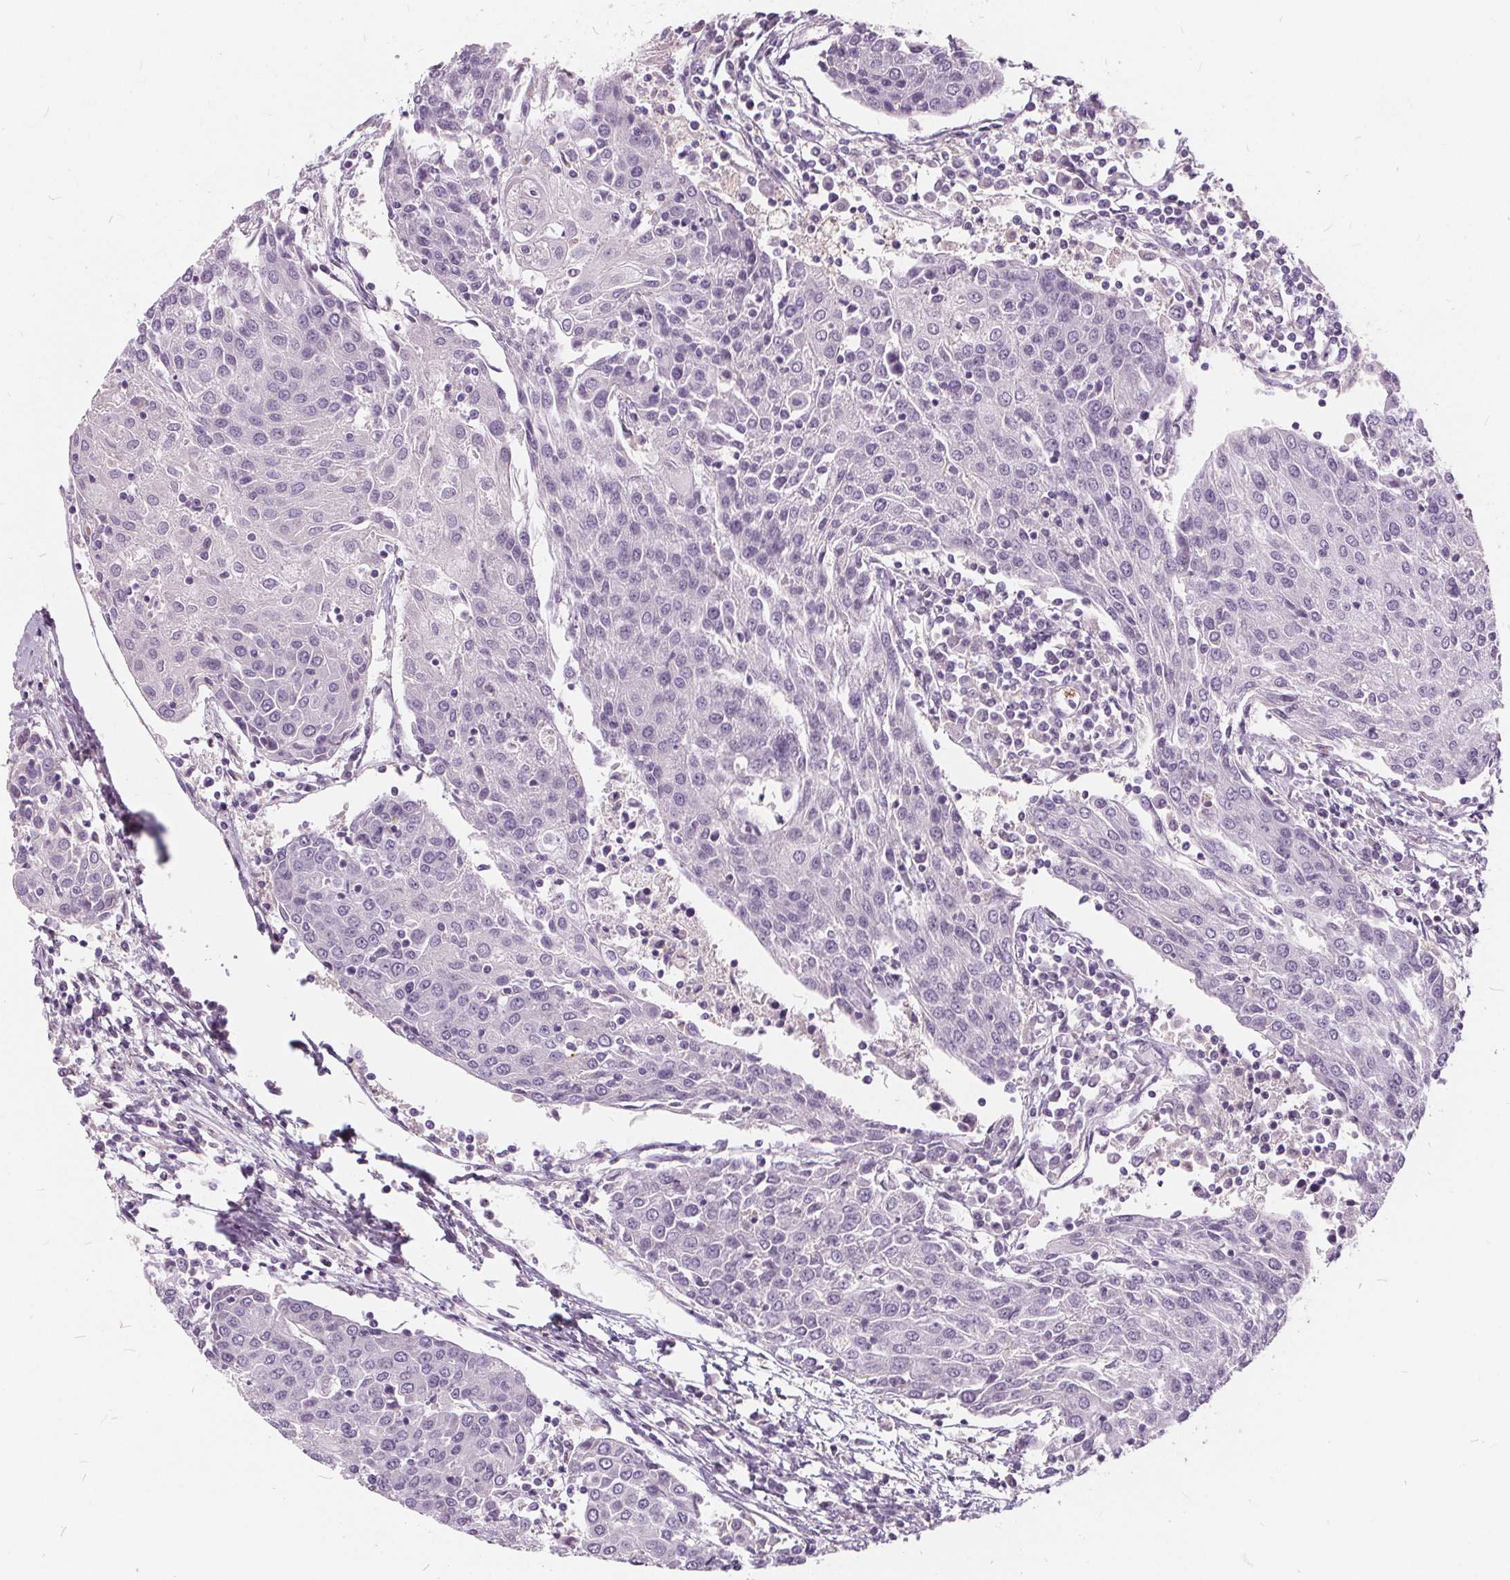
{"staining": {"intensity": "negative", "quantity": "none", "location": "none"}, "tissue": "urothelial cancer", "cell_type": "Tumor cells", "image_type": "cancer", "snomed": [{"axis": "morphology", "description": "Urothelial carcinoma, High grade"}, {"axis": "topography", "description": "Urinary bladder"}], "caption": "This photomicrograph is of high-grade urothelial carcinoma stained with immunohistochemistry to label a protein in brown with the nuclei are counter-stained blue. There is no staining in tumor cells. The staining was performed using DAB (3,3'-diaminobenzidine) to visualize the protein expression in brown, while the nuclei were stained in blue with hematoxylin (Magnification: 20x).", "gene": "HAAO", "patient": {"sex": "female", "age": 85}}